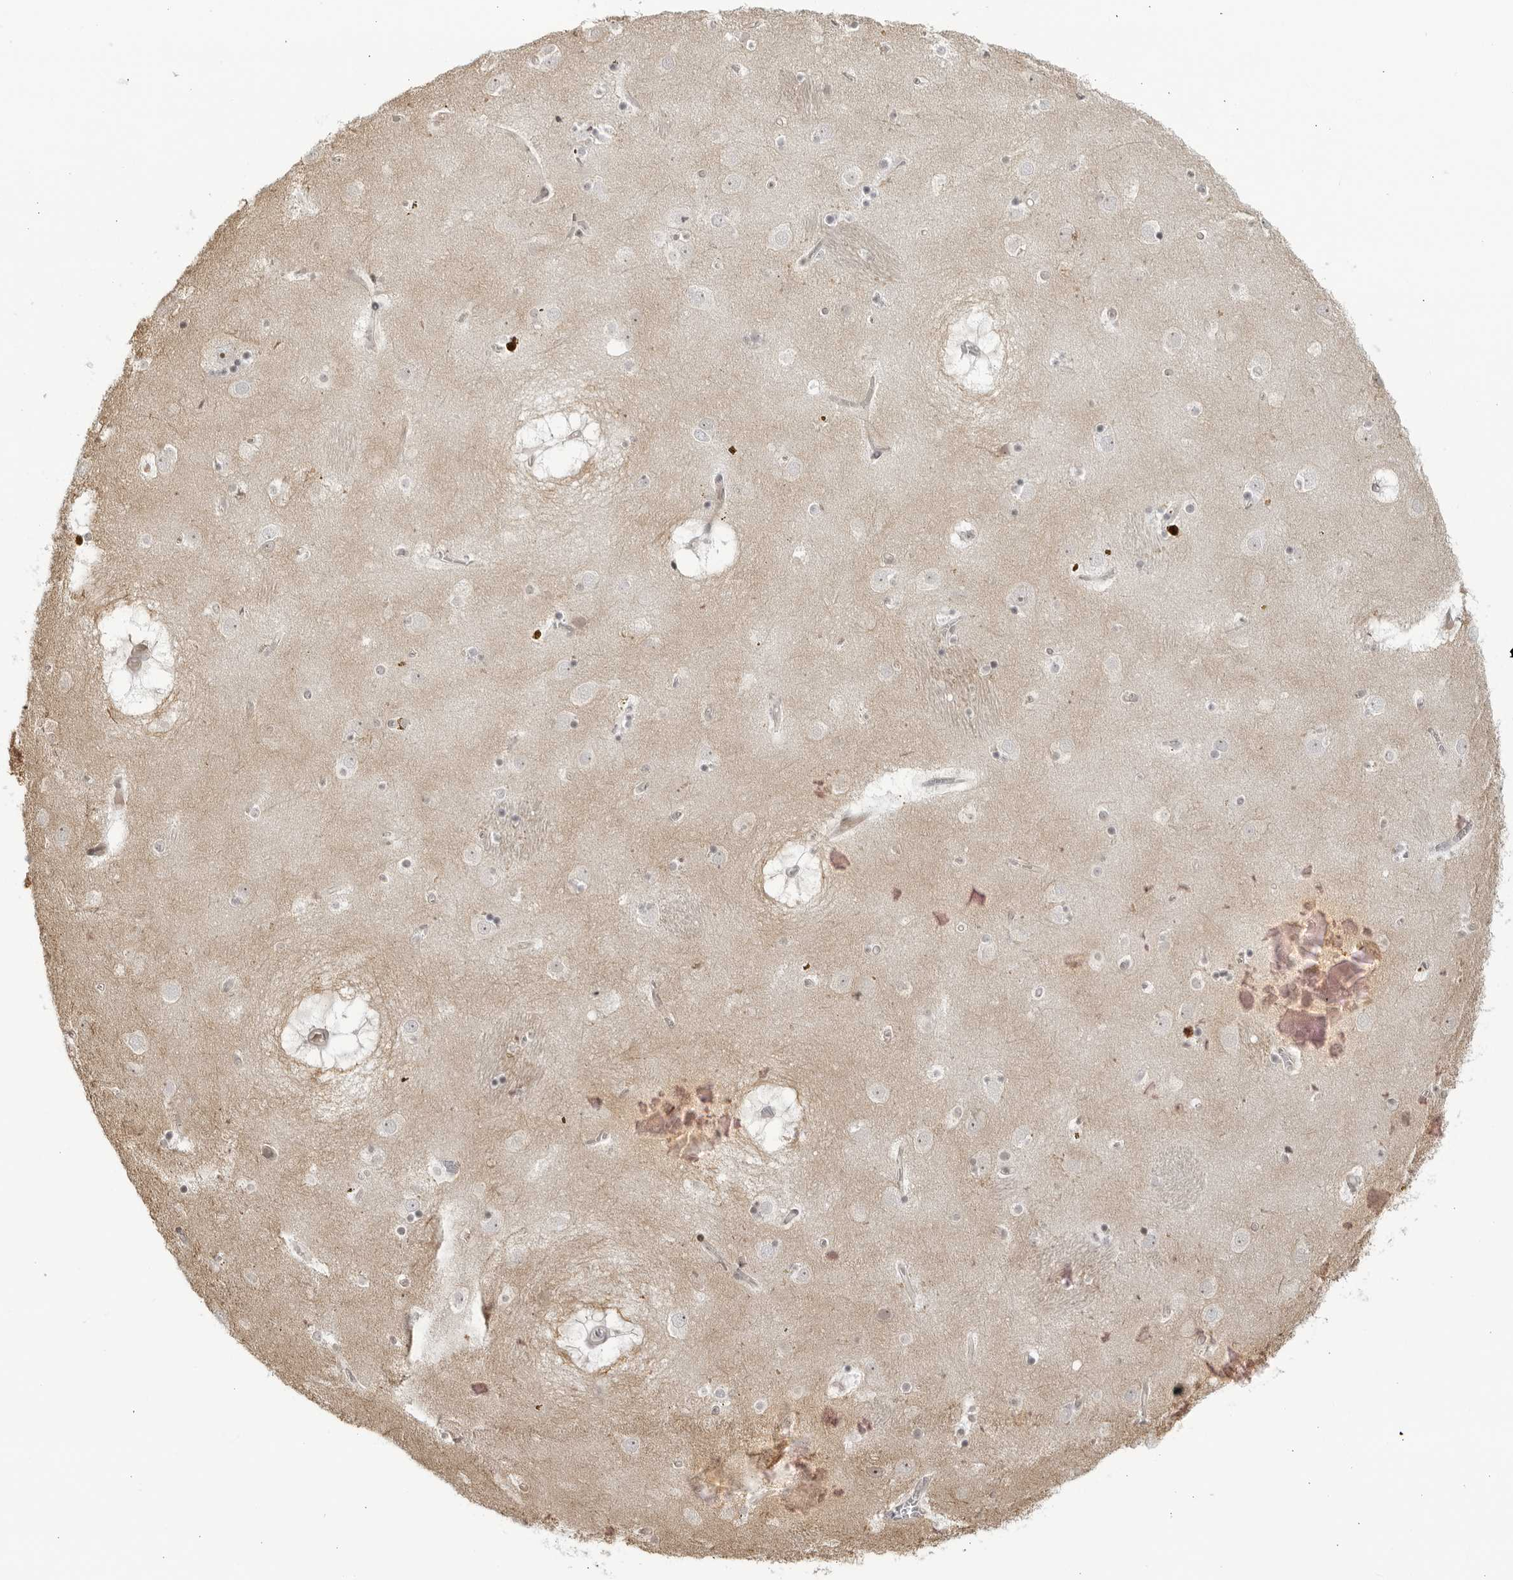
{"staining": {"intensity": "negative", "quantity": "none", "location": "none"}, "tissue": "caudate", "cell_type": "Glial cells", "image_type": "normal", "snomed": [{"axis": "morphology", "description": "Normal tissue, NOS"}, {"axis": "topography", "description": "Lateral ventricle wall"}], "caption": "Immunohistochemistry micrograph of benign caudate: caudate stained with DAB exhibits no significant protein staining in glial cells.", "gene": "CNBD1", "patient": {"sex": "male", "age": 70}}